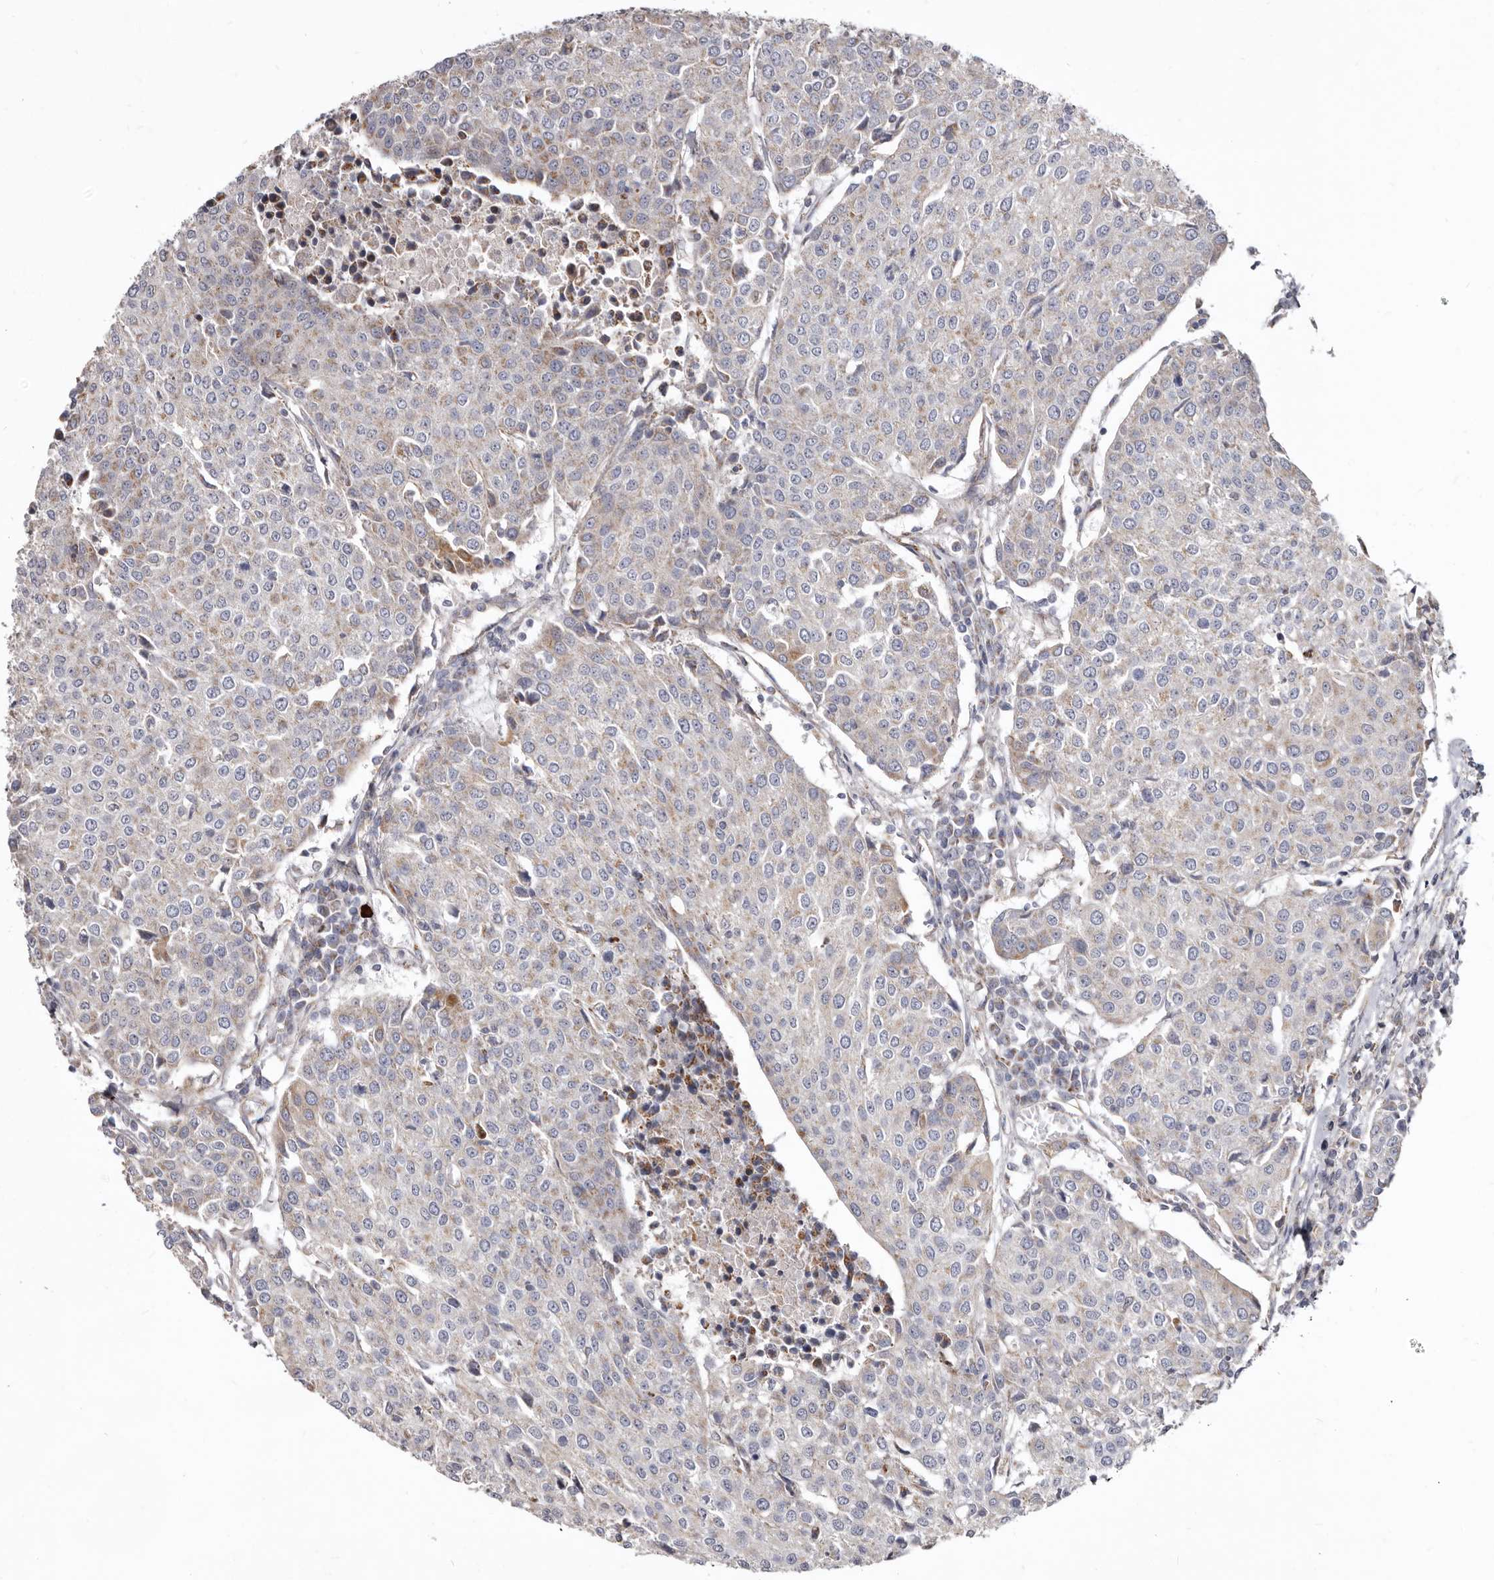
{"staining": {"intensity": "weak", "quantity": ">75%", "location": "cytoplasmic/membranous"}, "tissue": "urothelial cancer", "cell_type": "Tumor cells", "image_type": "cancer", "snomed": [{"axis": "morphology", "description": "Urothelial carcinoma, High grade"}, {"axis": "topography", "description": "Urinary bladder"}], "caption": "A high-resolution histopathology image shows IHC staining of urothelial carcinoma (high-grade), which reveals weak cytoplasmic/membranous positivity in approximately >75% of tumor cells.", "gene": "FMO2", "patient": {"sex": "female", "age": 85}}